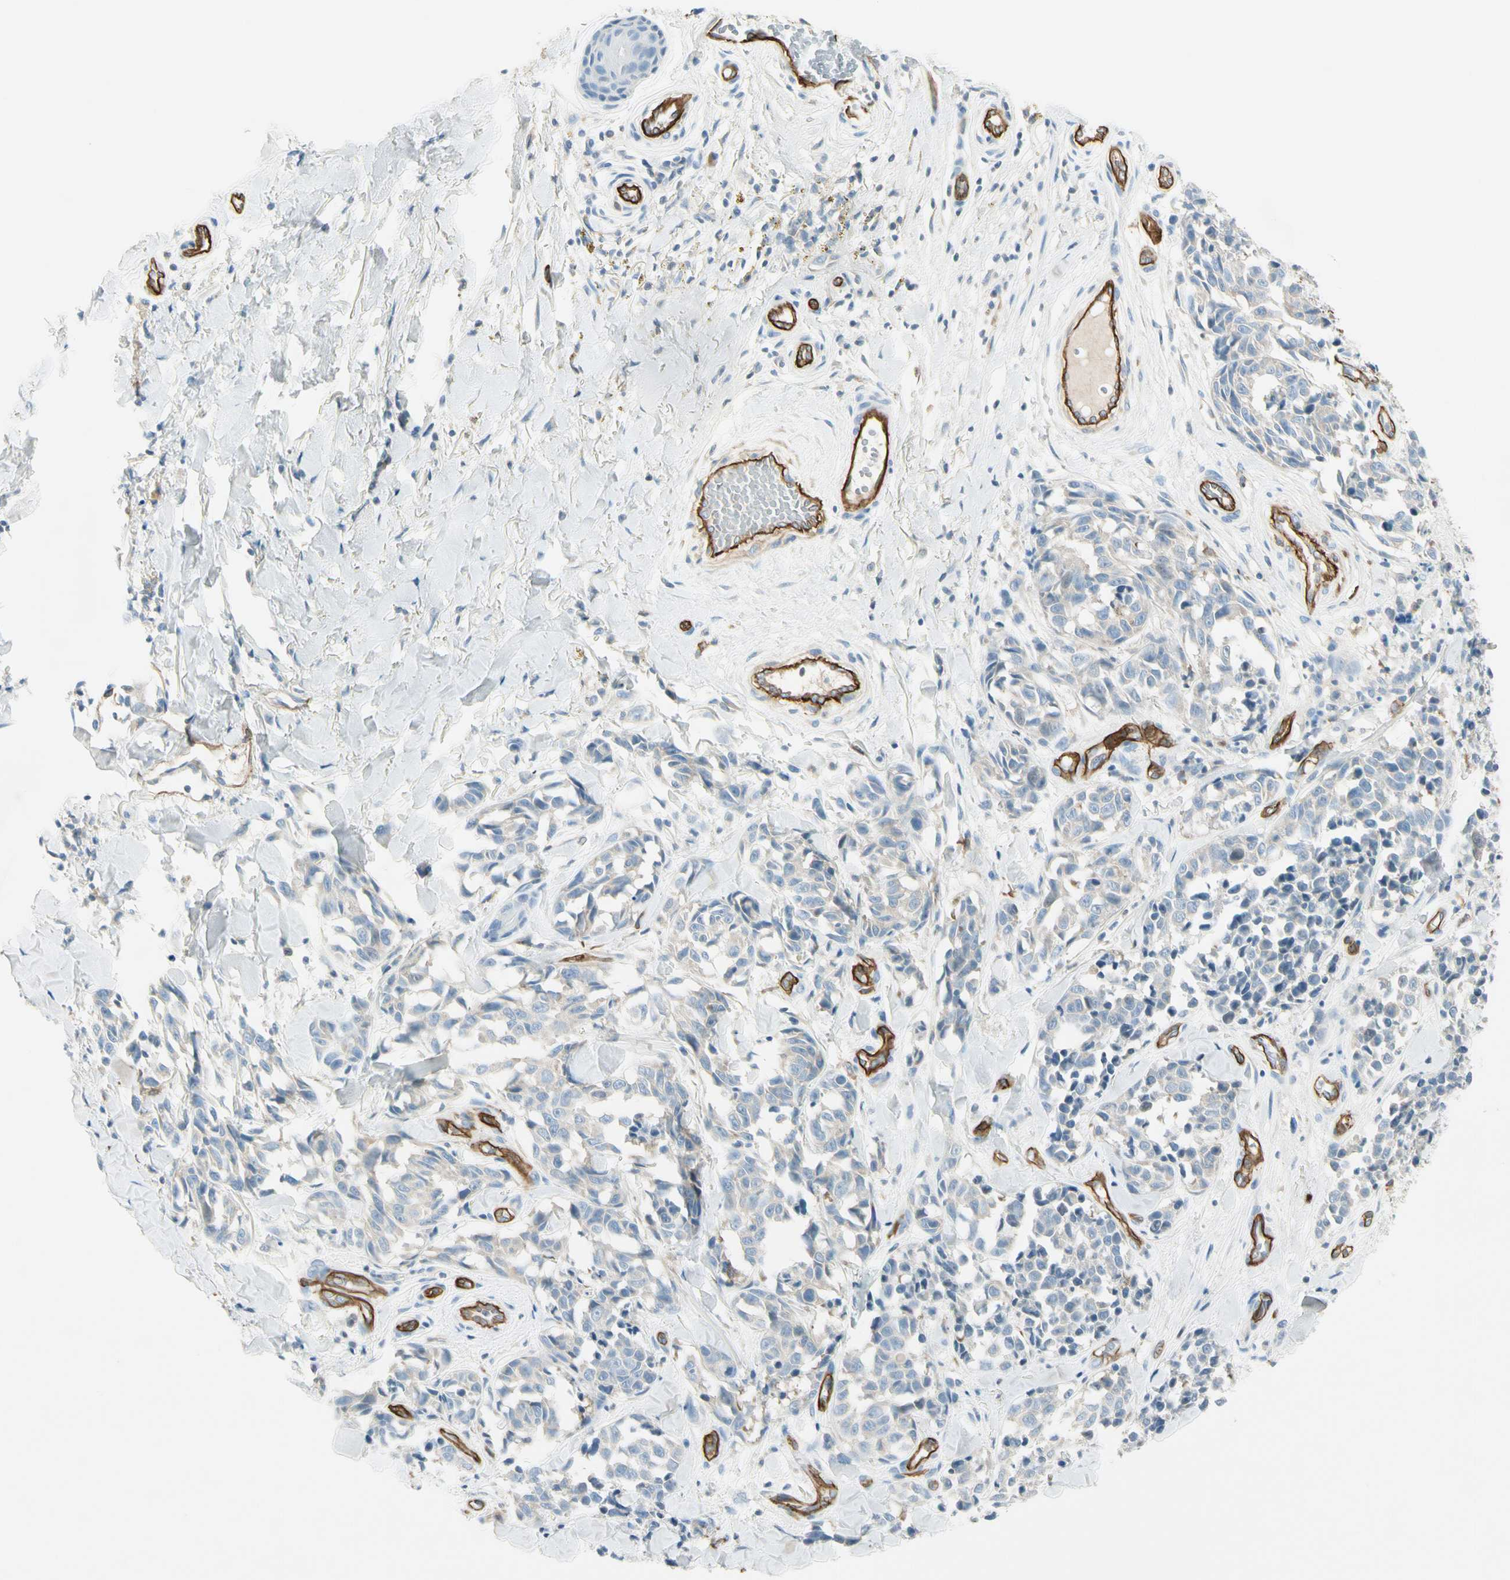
{"staining": {"intensity": "negative", "quantity": "none", "location": "none"}, "tissue": "melanoma", "cell_type": "Tumor cells", "image_type": "cancer", "snomed": [{"axis": "morphology", "description": "Malignant melanoma, NOS"}, {"axis": "topography", "description": "Skin"}], "caption": "An image of melanoma stained for a protein displays no brown staining in tumor cells.", "gene": "CD93", "patient": {"sex": "female", "age": 64}}